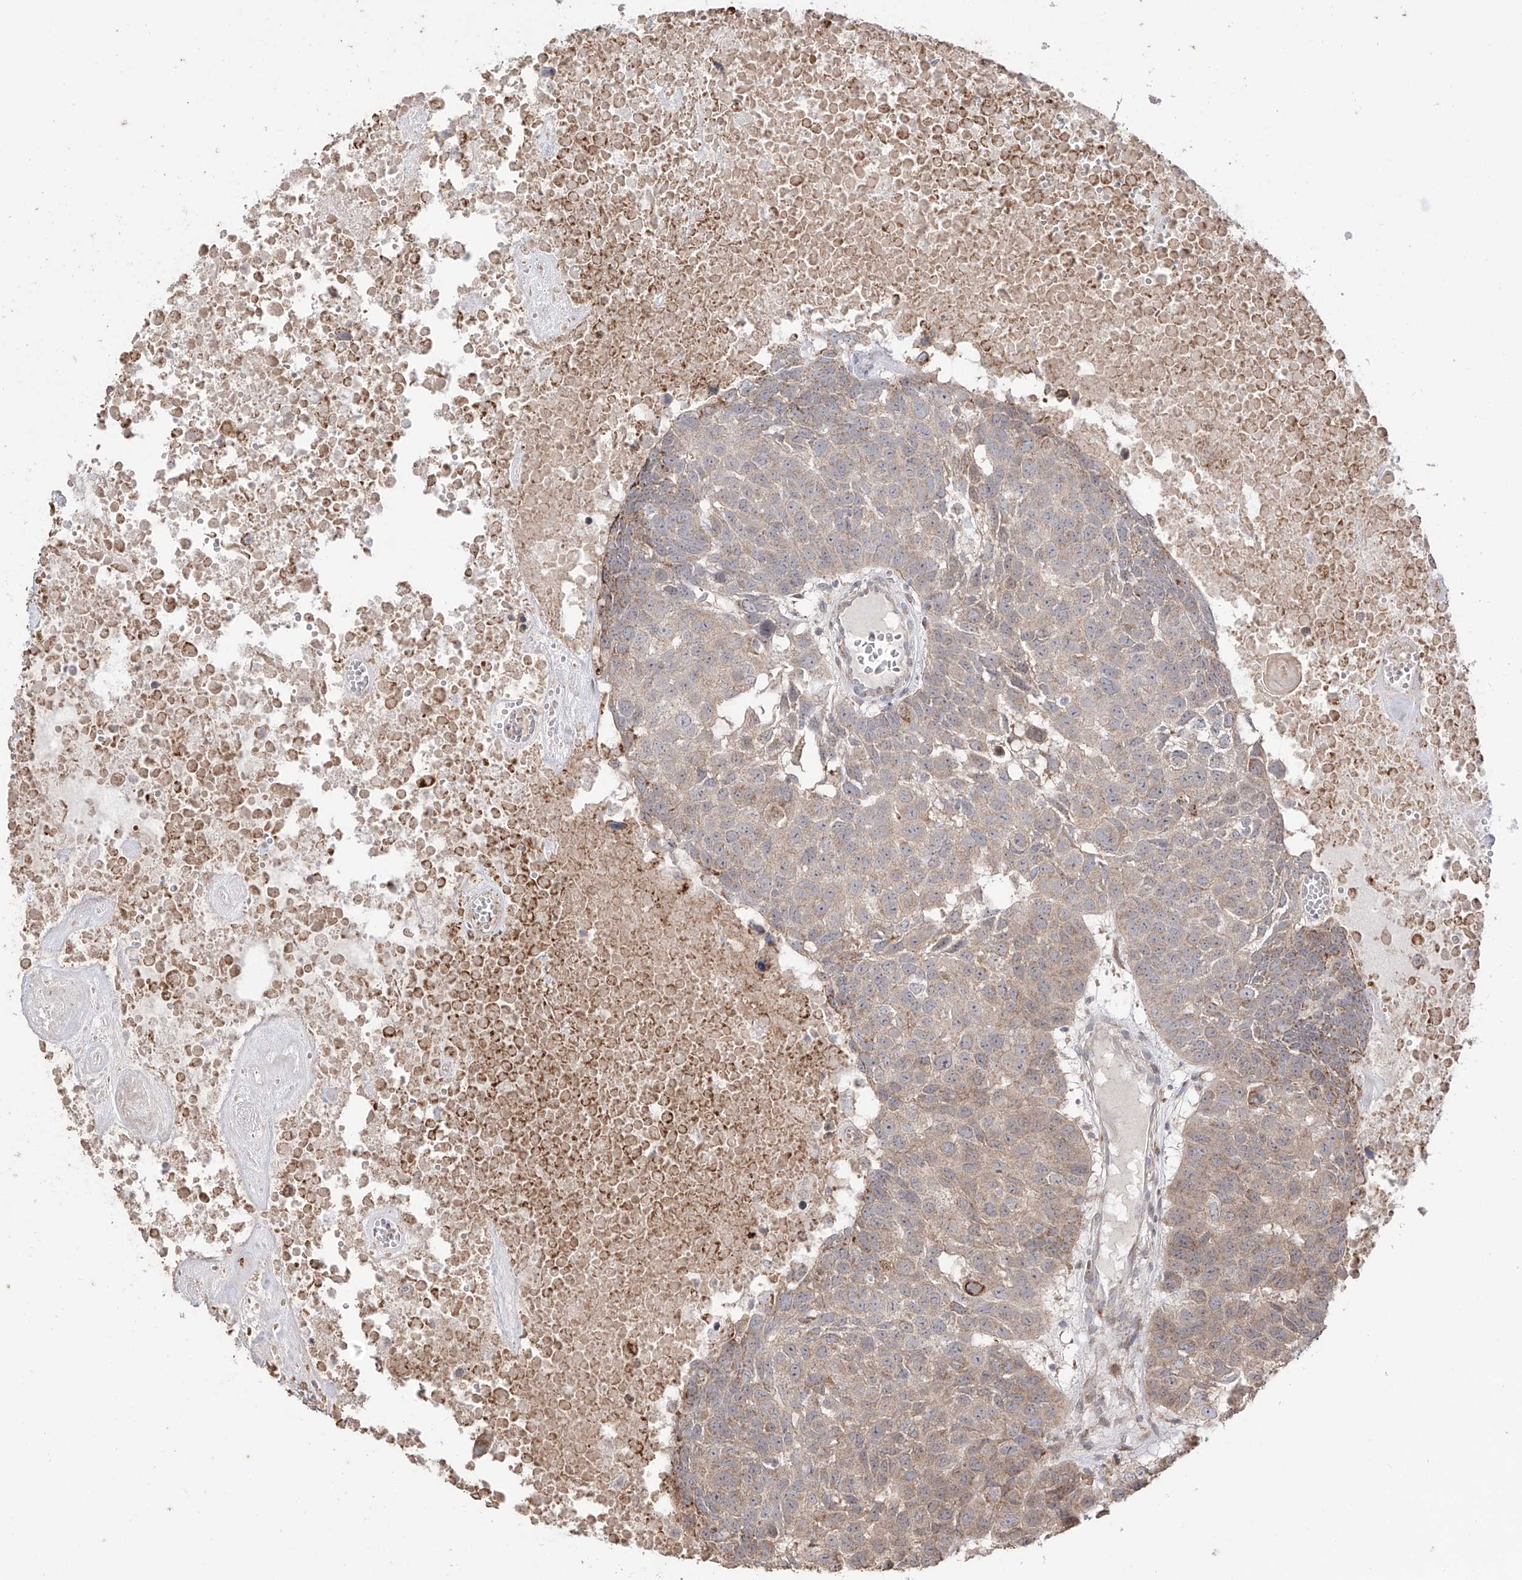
{"staining": {"intensity": "weak", "quantity": ">75%", "location": "cytoplasmic/membranous"}, "tissue": "head and neck cancer", "cell_type": "Tumor cells", "image_type": "cancer", "snomed": [{"axis": "morphology", "description": "Squamous cell carcinoma, NOS"}, {"axis": "topography", "description": "Head-Neck"}], "caption": "Protein analysis of head and neck cancer (squamous cell carcinoma) tissue exhibits weak cytoplasmic/membranous expression in approximately >75% of tumor cells.", "gene": "YKT6", "patient": {"sex": "male", "age": 66}}